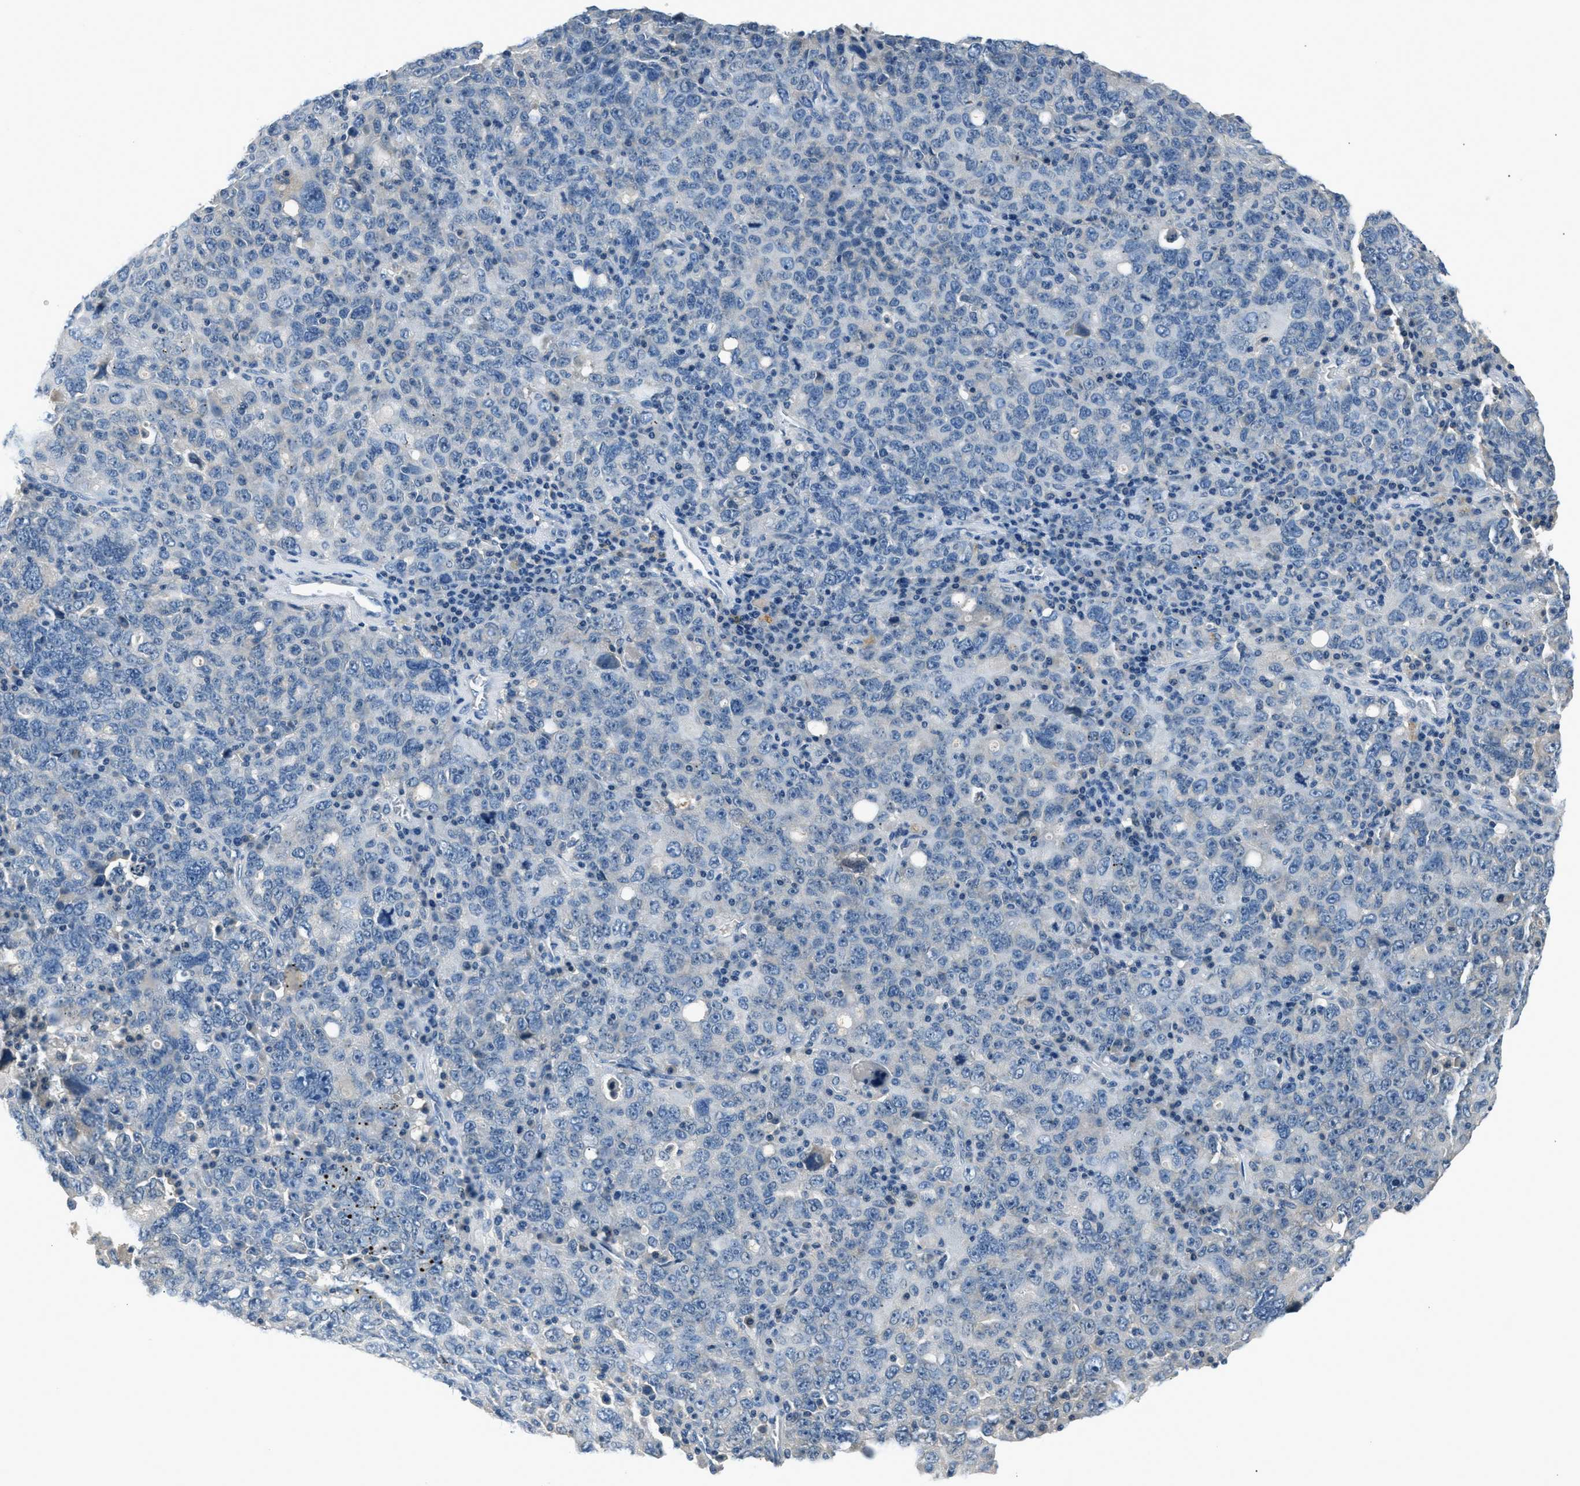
{"staining": {"intensity": "negative", "quantity": "none", "location": "none"}, "tissue": "ovarian cancer", "cell_type": "Tumor cells", "image_type": "cancer", "snomed": [{"axis": "morphology", "description": "Carcinoma, endometroid"}, {"axis": "topography", "description": "Ovary"}], "caption": "The histopathology image demonstrates no significant staining in tumor cells of ovarian endometroid carcinoma. Nuclei are stained in blue.", "gene": "INHA", "patient": {"sex": "female", "age": 62}}